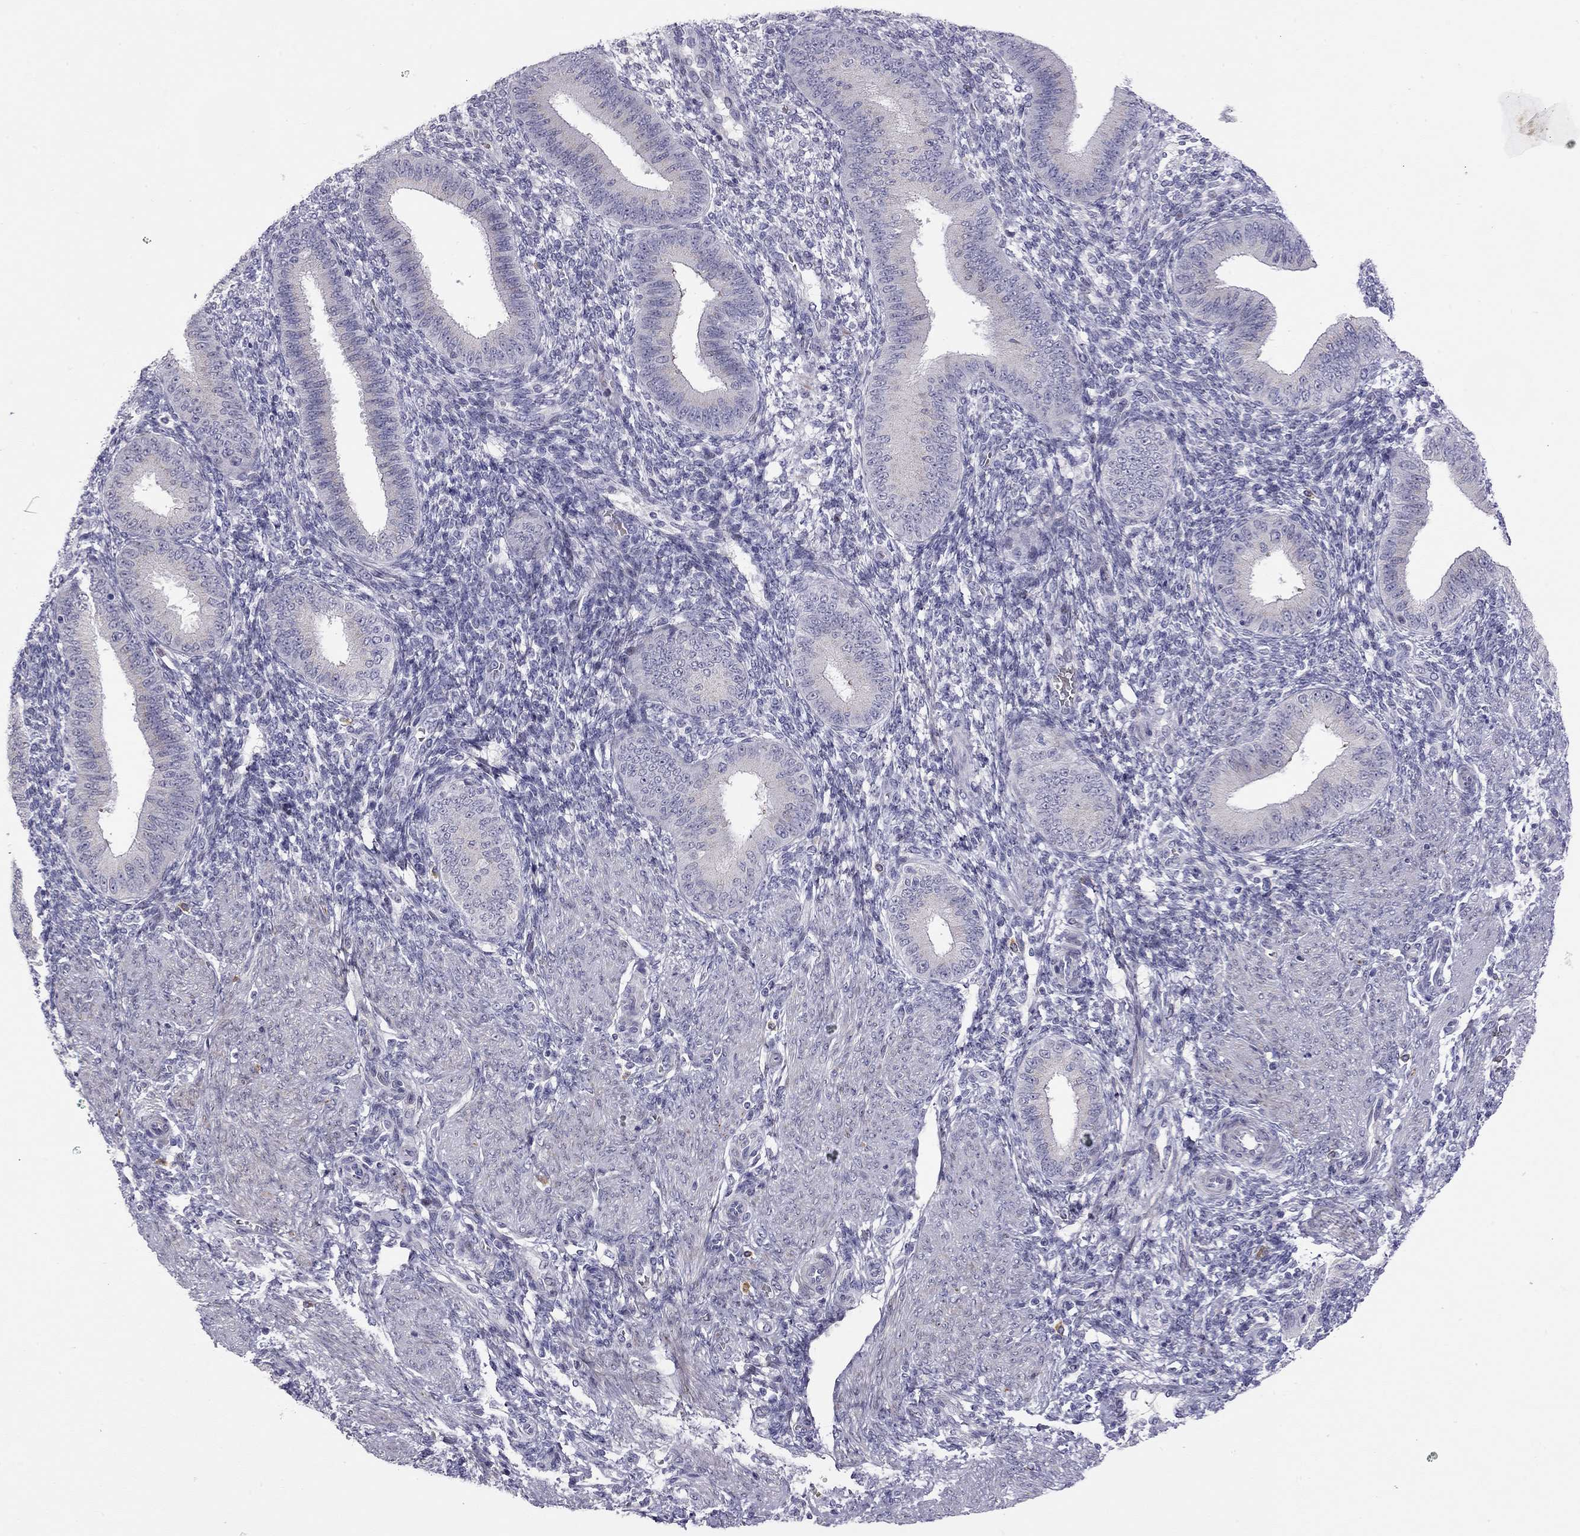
{"staining": {"intensity": "negative", "quantity": "none", "location": "none"}, "tissue": "endometrium", "cell_type": "Cells in endometrial stroma", "image_type": "normal", "snomed": [{"axis": "morphology", "description": "Normal tissue, NOS"}, {"axis": "topography", "description": "Endometrium"}], "caption": "Immunohistochemical staining of normal endometrium shows no significant positivity in cells in endometrial stroma.", "gene": "C8orf88", "patient": {"sex": "female", "age": 39}}